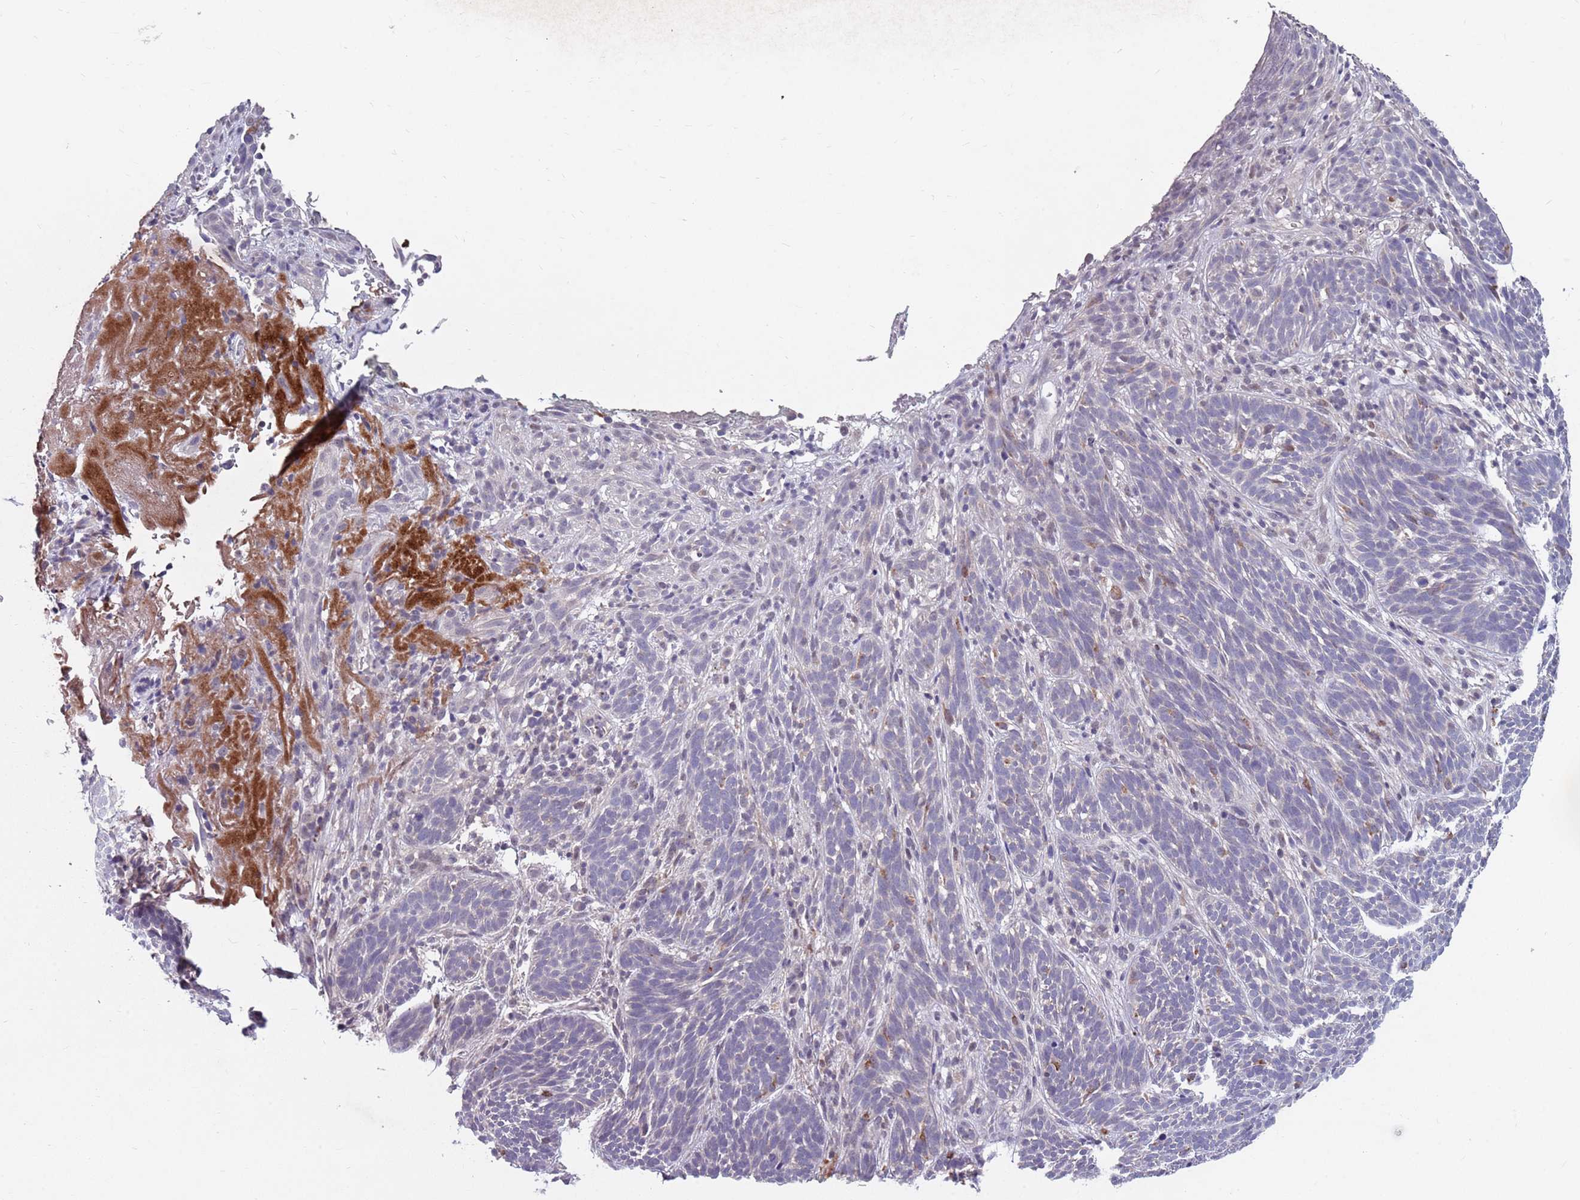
{"staining": {"intensity": "negative", "quantity": "none", "location": "none"}, "tissue": "skin cancer", "cell_type": "Tumor cells", "image_type": "cancer", "snomed": [{"axis": "morphology", "description": "Basal cell carcinoma"}, {"axis": "topography", "description": "Skin"}], "caption": "Immunohistochemistry histopathology image of neoplastic tissue: skin cancer stained with DAB exhibits no significant protein positivity in tumor cells.", "gene": "NRDE2", "patient": {"sex": "male", "age": 71}}